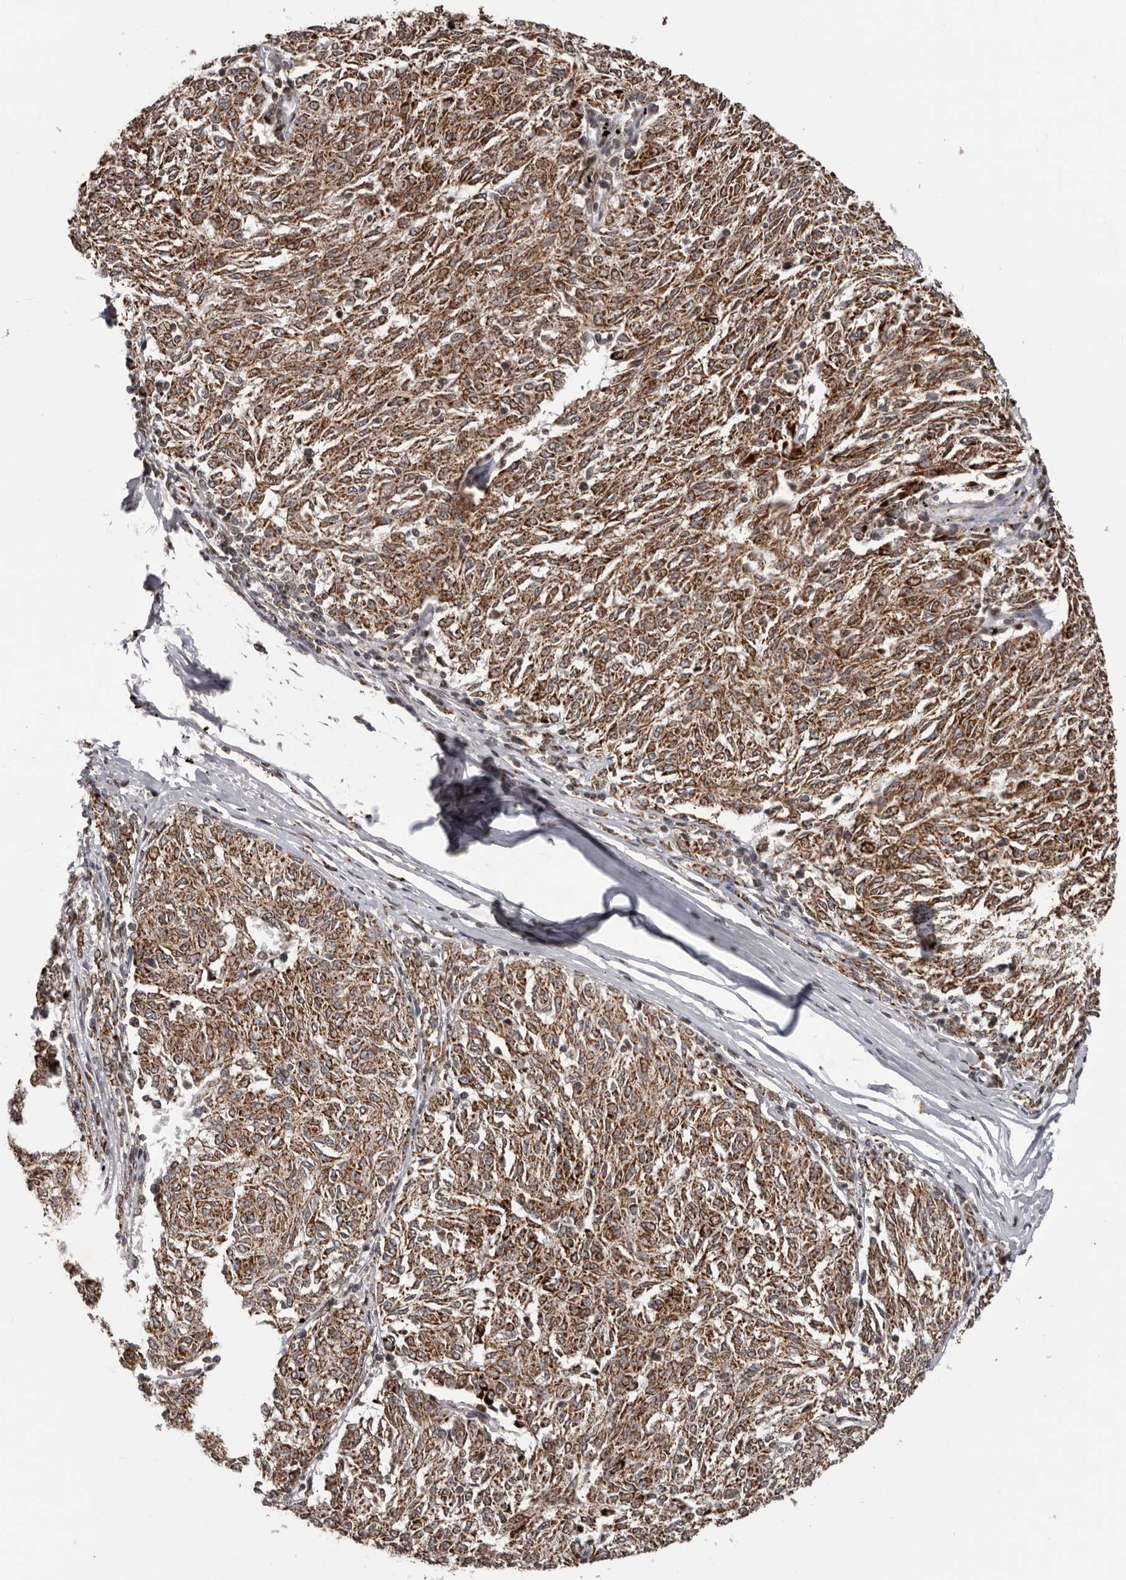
{"staining": {"intensity": "moderate", "quantity": ">75%", "location": "cytoplasmic/membranous"}, "tissue": "melanoma", "cell_type": "Tumor cells", "image_type": "cancer", "snomed": [{"axis": "morphology", "description": "Malignant melanoma, NOS"}, {"axis": "topography", "description": "Skin"}], "caption": "IHC image of malignant melanoma stained for a protein (brown), which exhibits medium levels of moderate cytoplasmic/membranous staining in approximately >75% of tumor cells.", "gene": "C17orf99", "patient": {"sex": "female", "age": 72}}